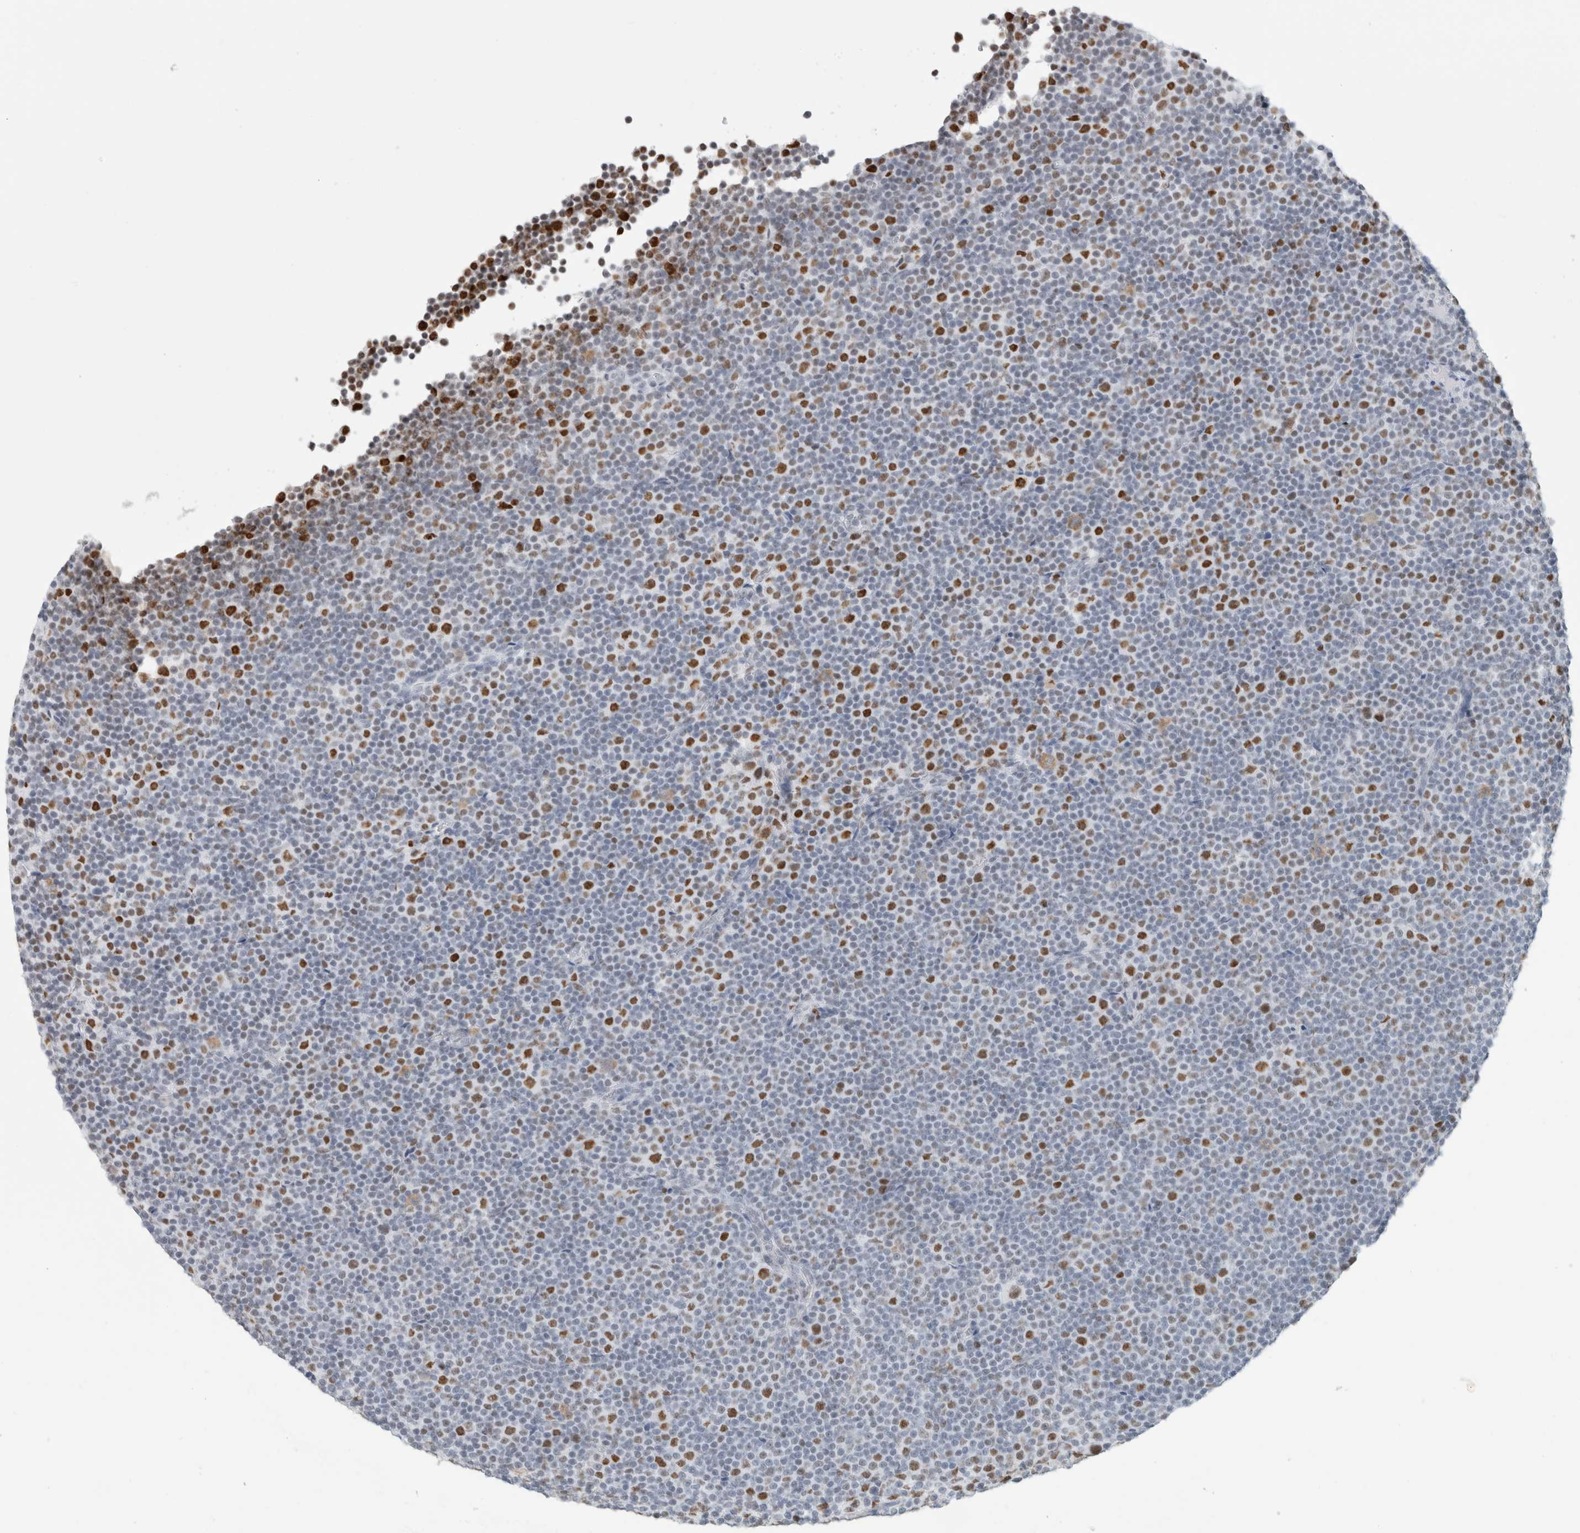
{"staining": {"intensity": "strong", "quantity": "<25%", "location": "nuclear"}, "tissue": "lymphoma", "cell_type": "Tumor cells", "image_type": "cancer", "snomed": [{"axis": "morphology", "description": "Malignant lymphoma, non-Hodgkin's type, Low grade"}, {"axis": "topography", "description": "Lymph node"}], "caption": "Immunohistochemical staining of human lymphoma reveals medium levels of strong nuclear positivity in about <25% of tumor cells.", "gene": "SMARCC1", "patient": {"sex": "female", "age": 67}}